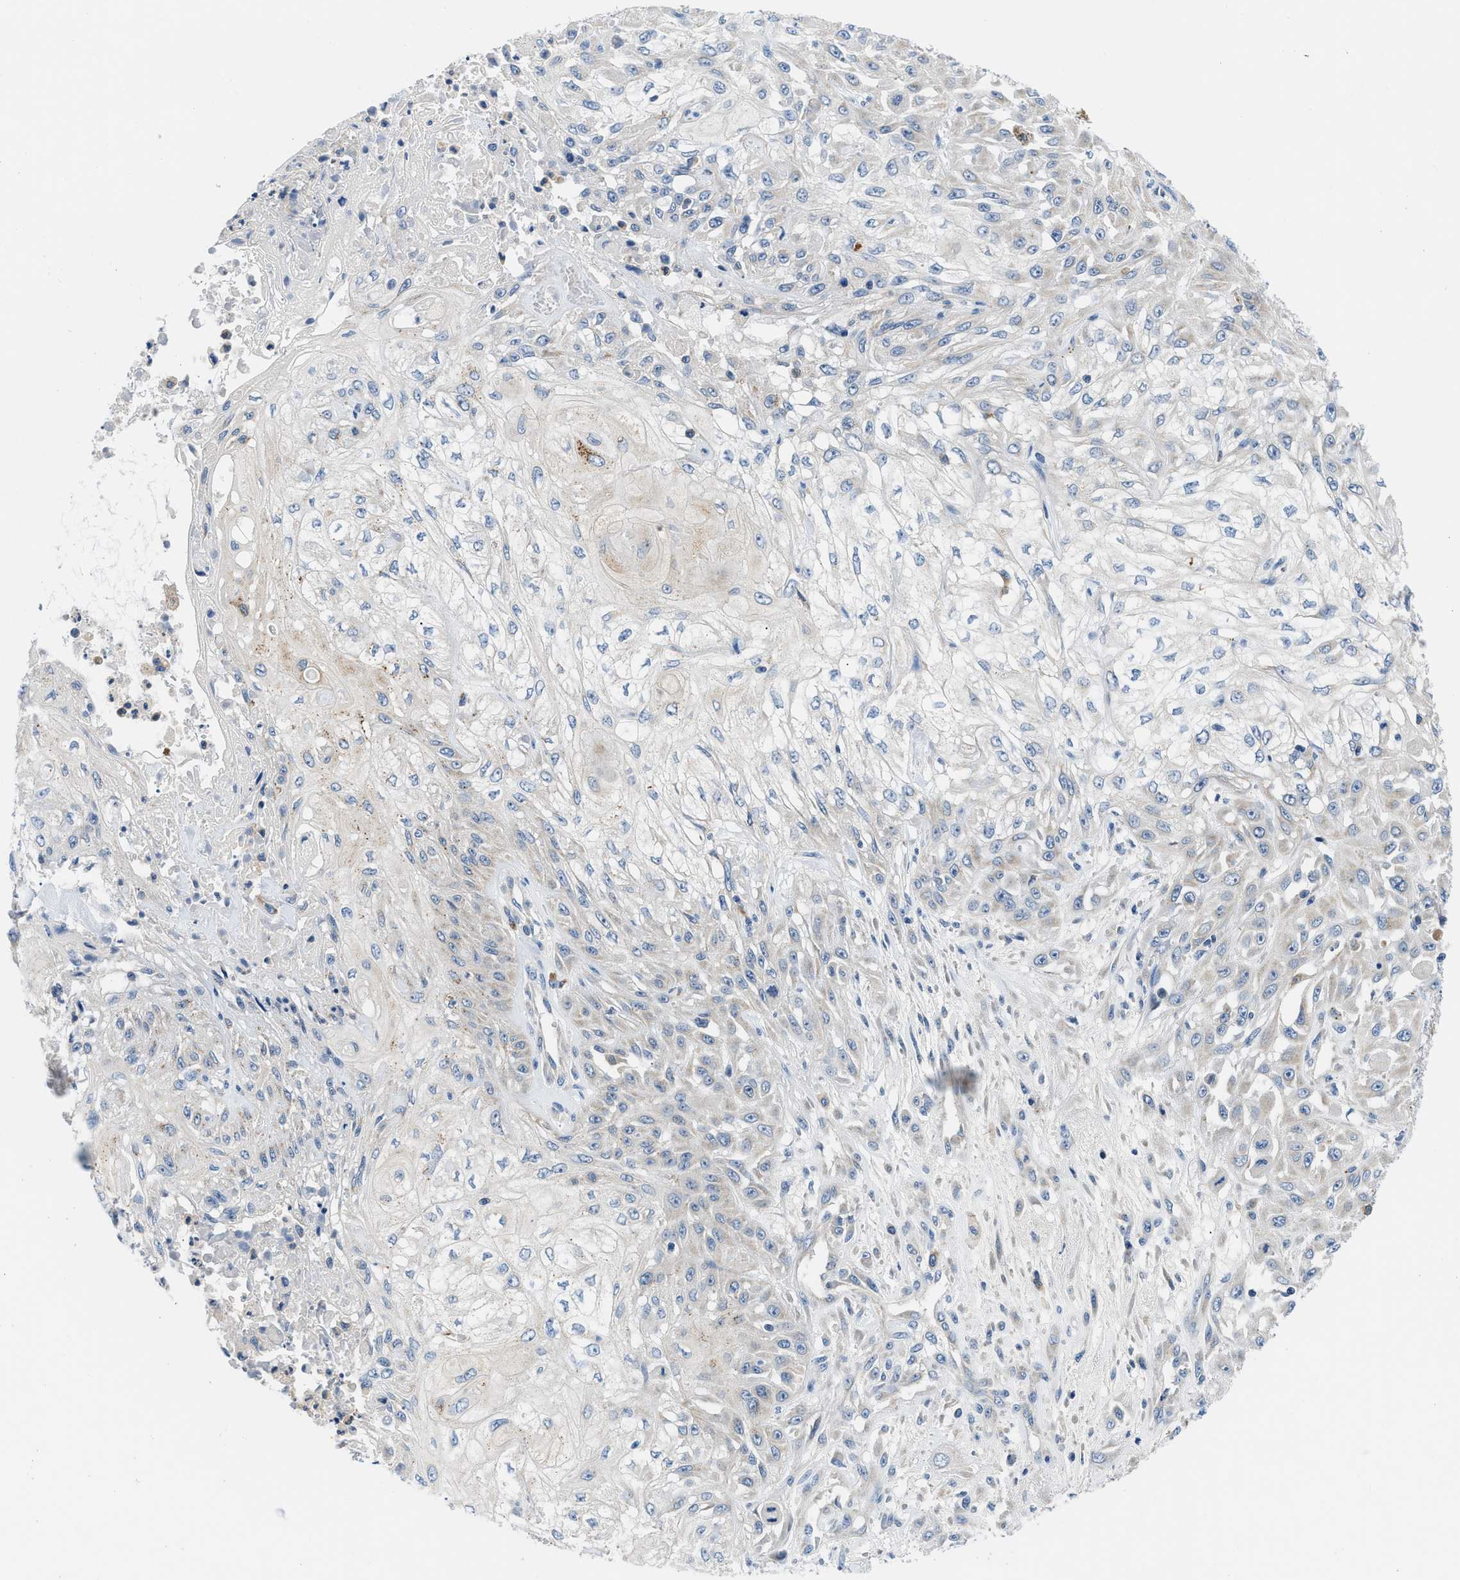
{"staining": {"intensity": "negative", "quantity": "none", "location": "none"}, "tissue": "skin cancer", "cell_type": "Tumor cells", "image_type": "cancer", "snomed": [{"axis": "morphology", "description": "Squamous cell carcinoma, NOS"}, {"axis": "morphology", "description": "Squamous cell carcinoma, metastatic, NOS"}, {"axis": "topography", "description": "Skin"}, {"axis": "topography", "description": "Lymph node"}], "caption": "DAB (3,3'-diaminobenzidine) immunohistochemical staining of skin cancer (squamous cell carcinoma) displays no significant positivity in tumor cells.", "gene": "ADGRE3", "patient": {"sex": "male", "age": 75}}